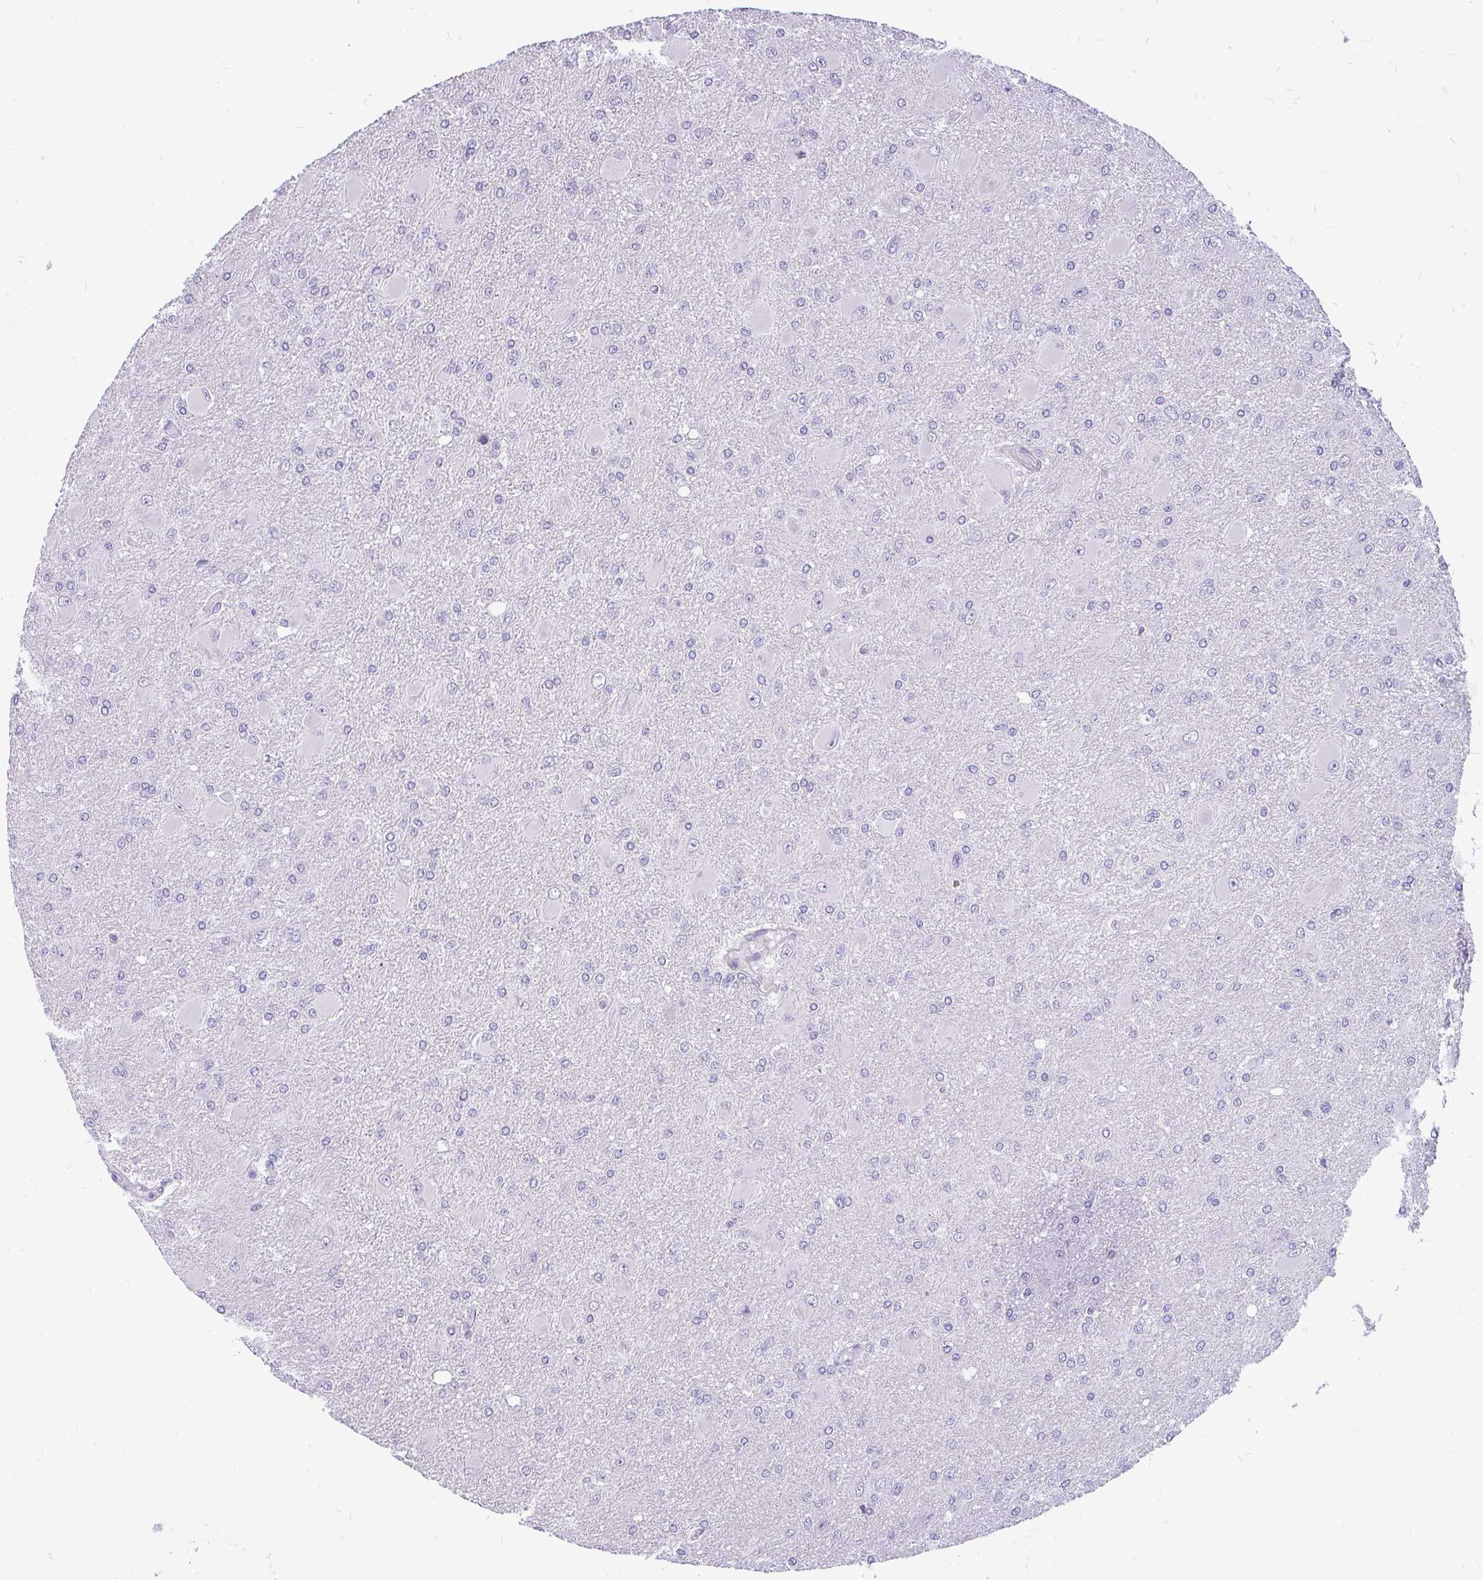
{"staining": {"intensity": "negative", "quantity": "none", "location": "none"}, "tissue": "glioma", "cell_type": "Tumor cells", "image_type": "cancer", "snomed": [{"axis": "morphology", "description": "Glioma, malignant, High grade"}, {"axis": "topography", "description": "Brain"}], "caption": "High-grade glioma (malignant) stained for a protein using immunohistochemistry displays no expression tumor cells.", "gene": "FAM83C", "patient": {"sex": "male", "age": 67}}